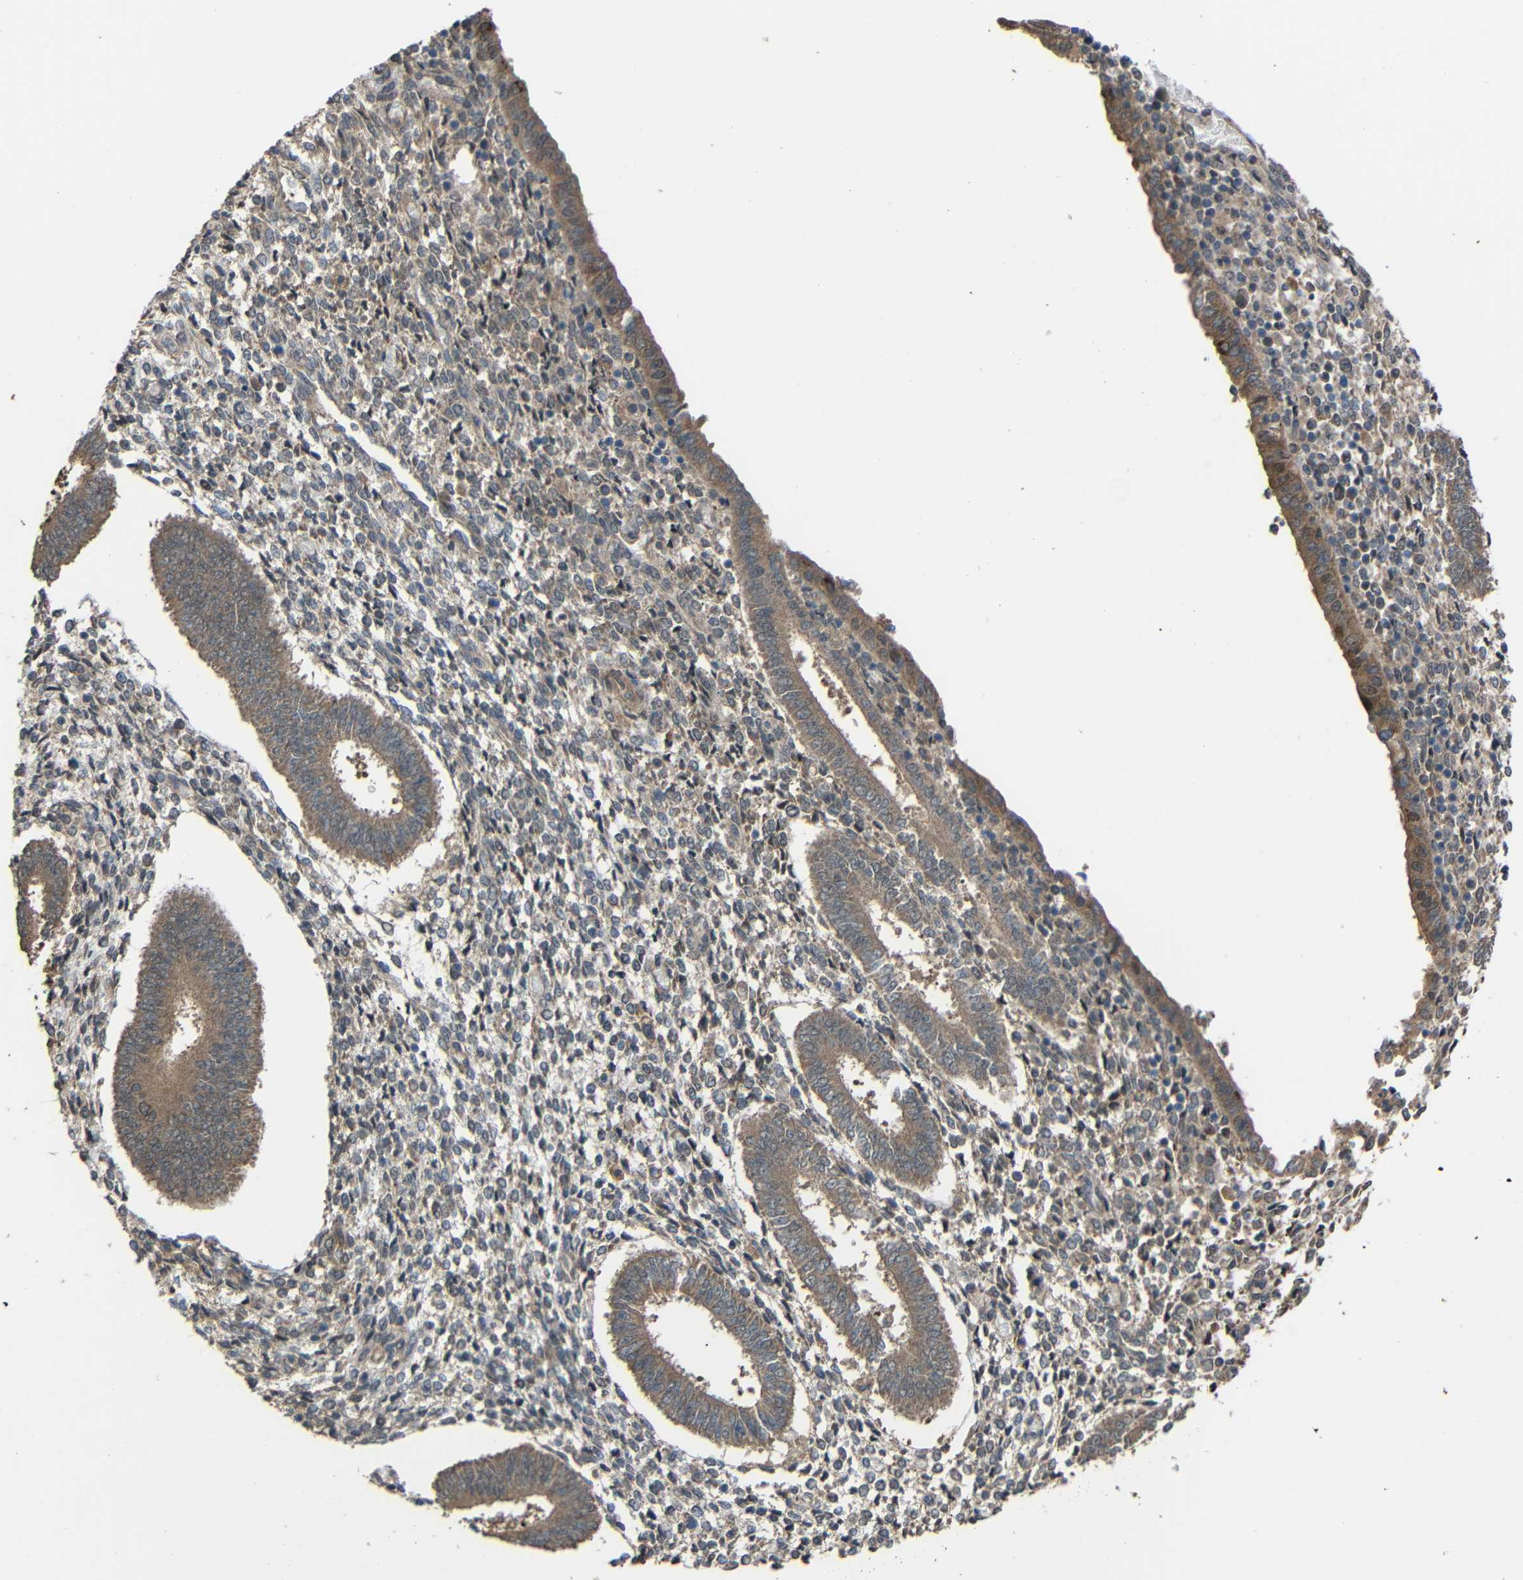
{"staining": {"intensity": "negative", "quantity": "none", "location": "none"}, "tissue": "endometrium", "cell_type": "Cells in endometrial stroma", "image_type": "normal", "snomed": [{"axis": "morphology", "description": "Normal tissue, NOS"}, {"axis": "topography", "description": "Endometrium"}], "caption": "High magnification brightfield microscopy of benign endometrium stained with DAB (brown) and counterstained with hematoxylin (blue): cells in endometrial stroma show no significant positivity.", "gene": "CHST9", "patient": {"sex": "female", "age": 35}}